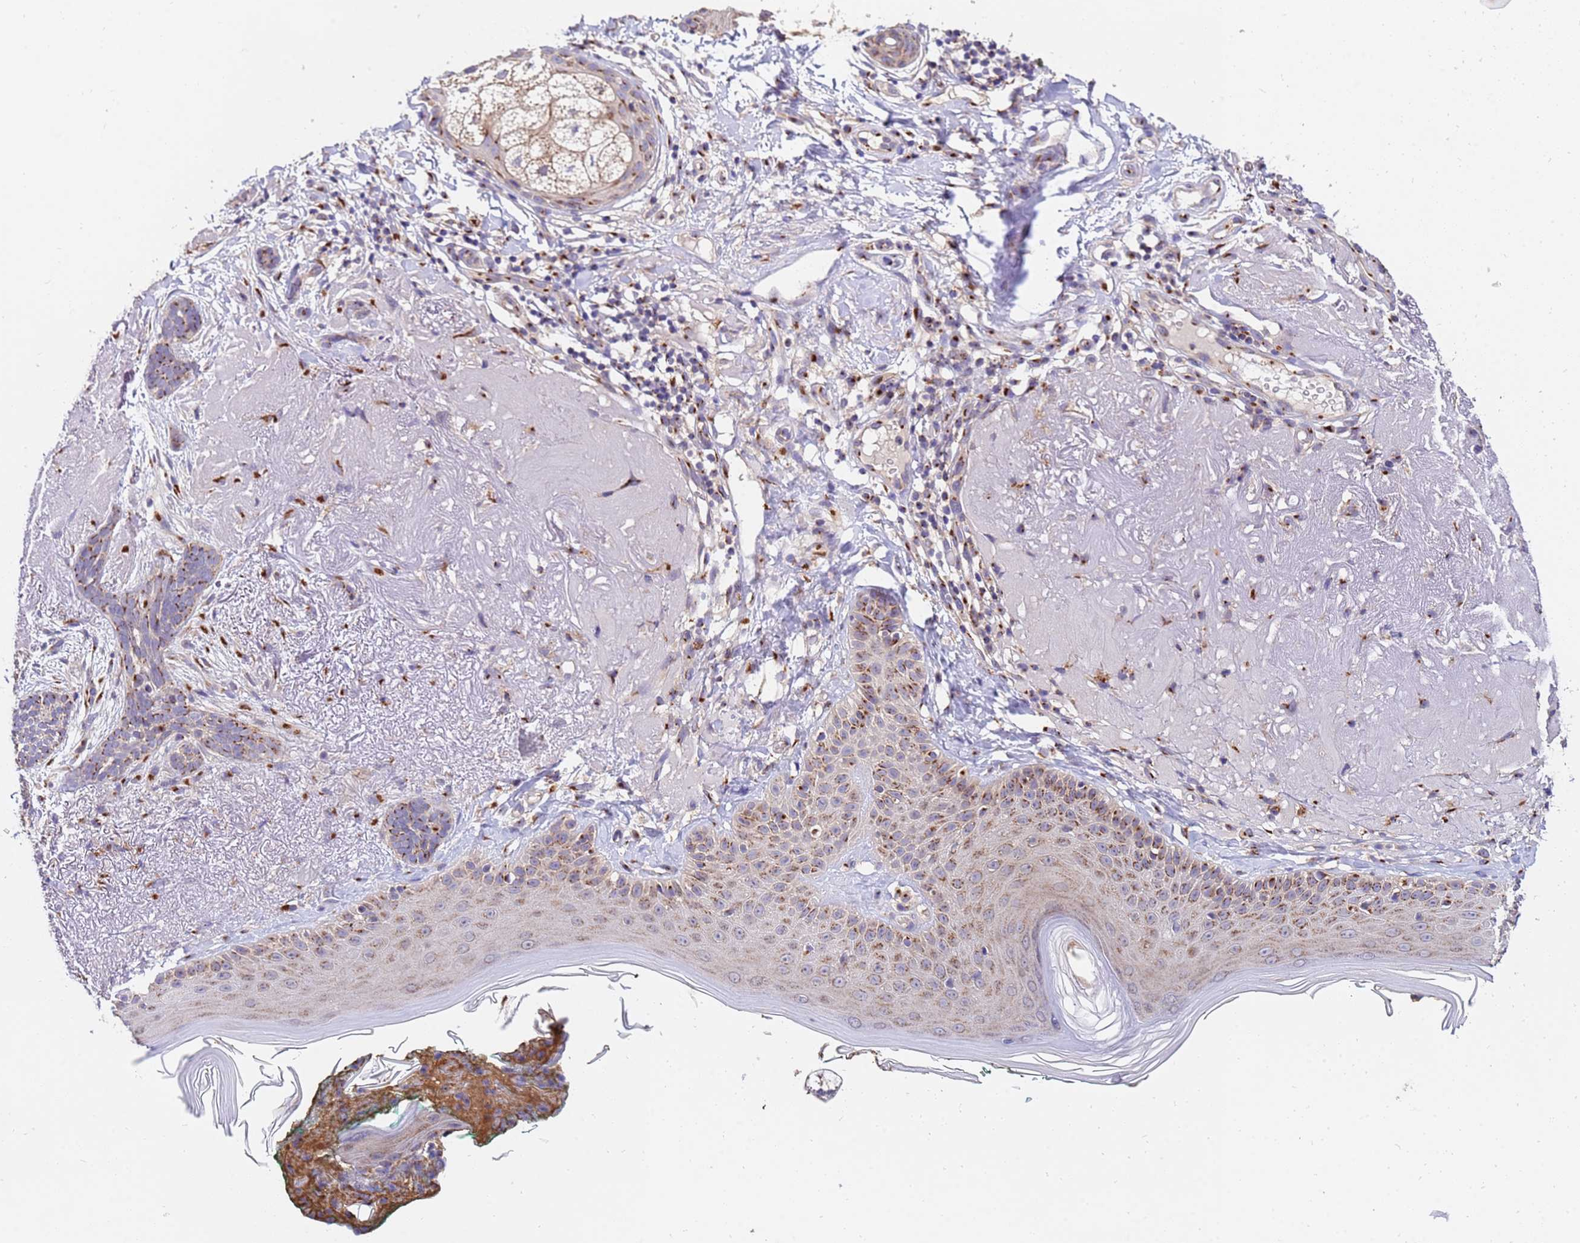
{"staining": {"intensity": "moderate", "quantity": ">75%", "location": "cytoplasmic/membranous"}, "tissue": "skin cancer", "cell_type": "Tumor cells", "image_type": "cancer", "snomed": [{"axis": "morphology", "description": "Basal cell carcinoma"}, {"axis": "topography", "description": "Skin"}], "caption": "High-magnification brightfield microscopy of skin cancer (basal cell carcinoma) stained with DAB (brown) and counterstained with hematoxylin (blue). tumor cells exhibit moderate cytoplasmic/membranous expression is identified in about>75% of cells.", "gene": "HPS3", "patient": {"sex": "male", "age": 71}}